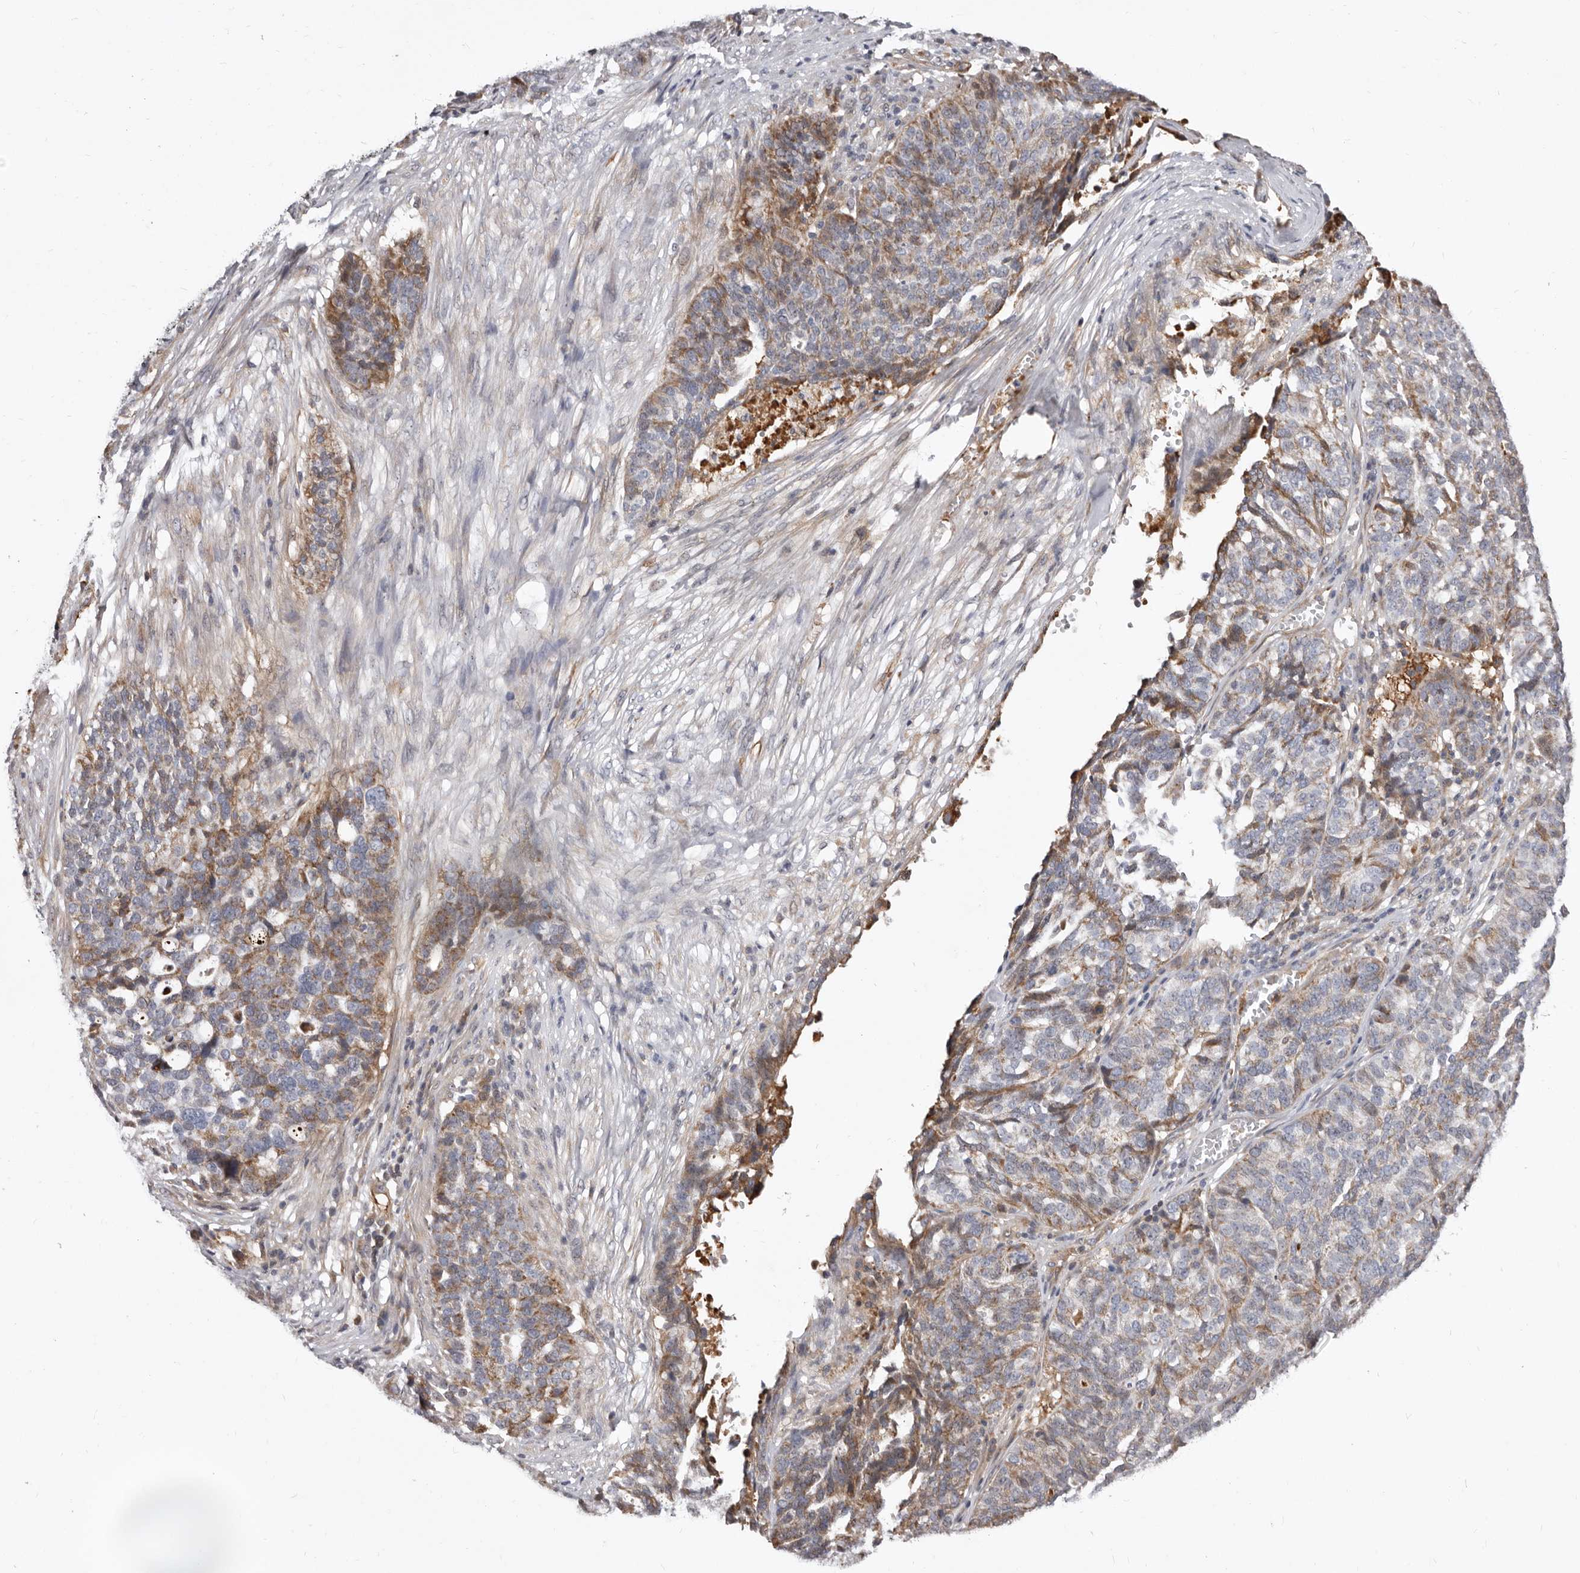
{"staining": {"intensity": "moderate", "quantity": "25%-75%", "location": "cytoplasmic/membranous"}, "tissue": "ovarian cancer", "cell_type": "Tumor cells", "image_type": "cancer", "snomed": [{"axis": "morphology", "description": "Cystadenocarcinoma, serous, NOS"}, {"axis": "topography", "description": "Ovary"}], "caption": "Protein staining exhibits moderate cytoplasmic/membranous expression in about 25%-75% of tumor cells in ovarian serous cystadenocarcinoma.", "gene": "NUBPL", "patient": {"sex": "female", "age": 59}}